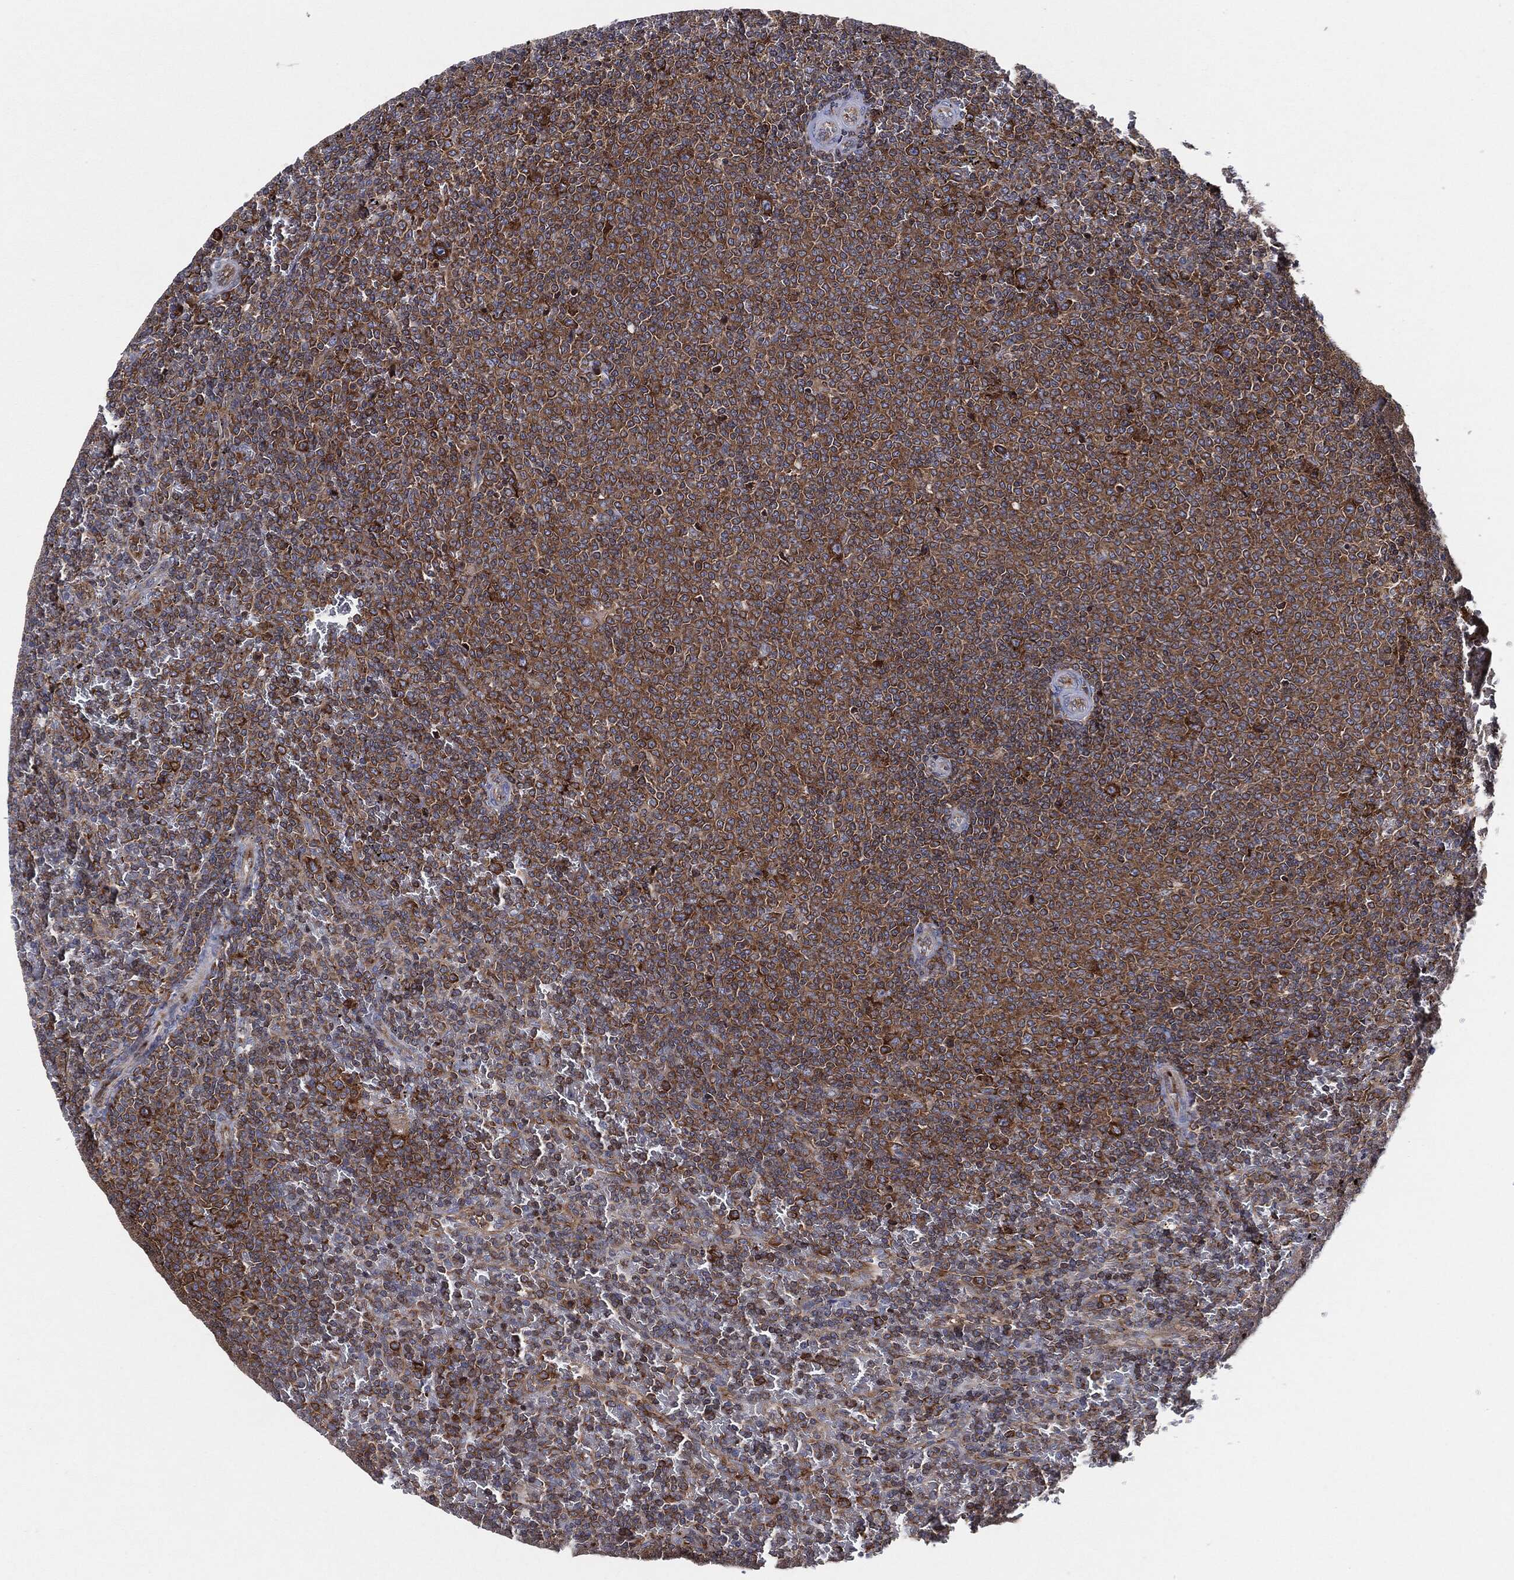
{"staining": {"intensity": "moderate", "quantity": ">75%", "location": "cytoplasmic/membranous"}, "tissue": "lymphoma", "cell_type": "Tumor cells", "image_type": "cancer", "snomed": [{"axis": "morphology", "description": "Malignant lymphoma, non-Hodgkin's type, Low grade"}, {"axis": "topography", "description": "Spleen"}], "caption": "Lymphoma was stained to show a protein in brown. There is medium levels of moderate cytoplasmic/membranous staining in about >75% of tumor cells. (IHC, brightfield microscopy, high magnification).", "gene": "EIF2S2", "patient": {"sex": "female", "age": 77}}